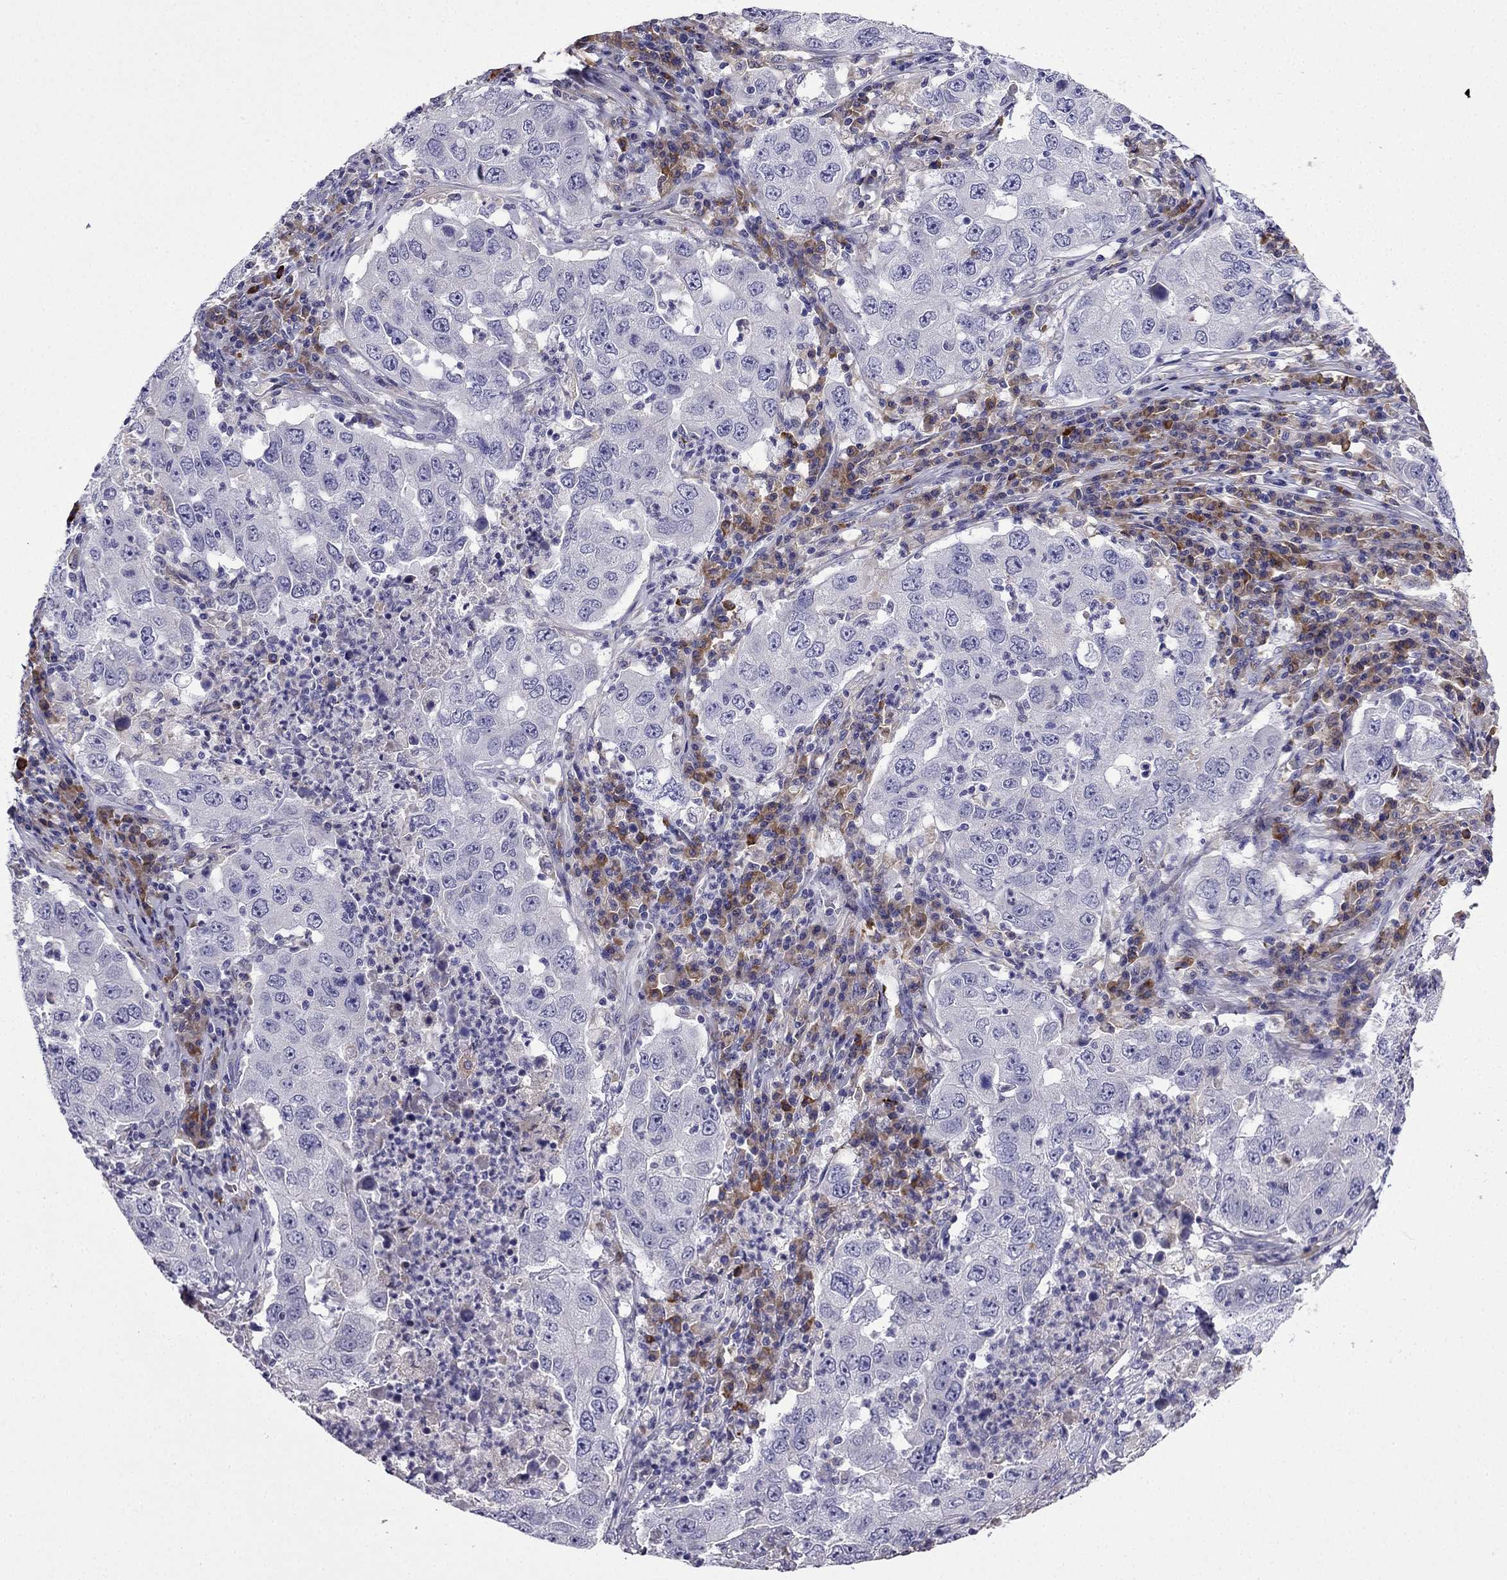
{"staining": {"intensity": "negative", "quantity": "none", "location": "none"}, "tissue": "lung cancer", "cell_type": "Tumor cells", "image_type": "cancer", "snomed": [{"axis": "morphology", "description": "Adenocarcinoma, NOS"}, {"axis": "topography", "description": "Lung"}], "caption": "A histopathology image of lung cancer (adenocarcinoma) stained for a protein demonstrates no brown staining in tumor cells. Nuclei are stained in blue.", "gene": "TSSK4", "patient": {"sex": "male", "age": 73}}